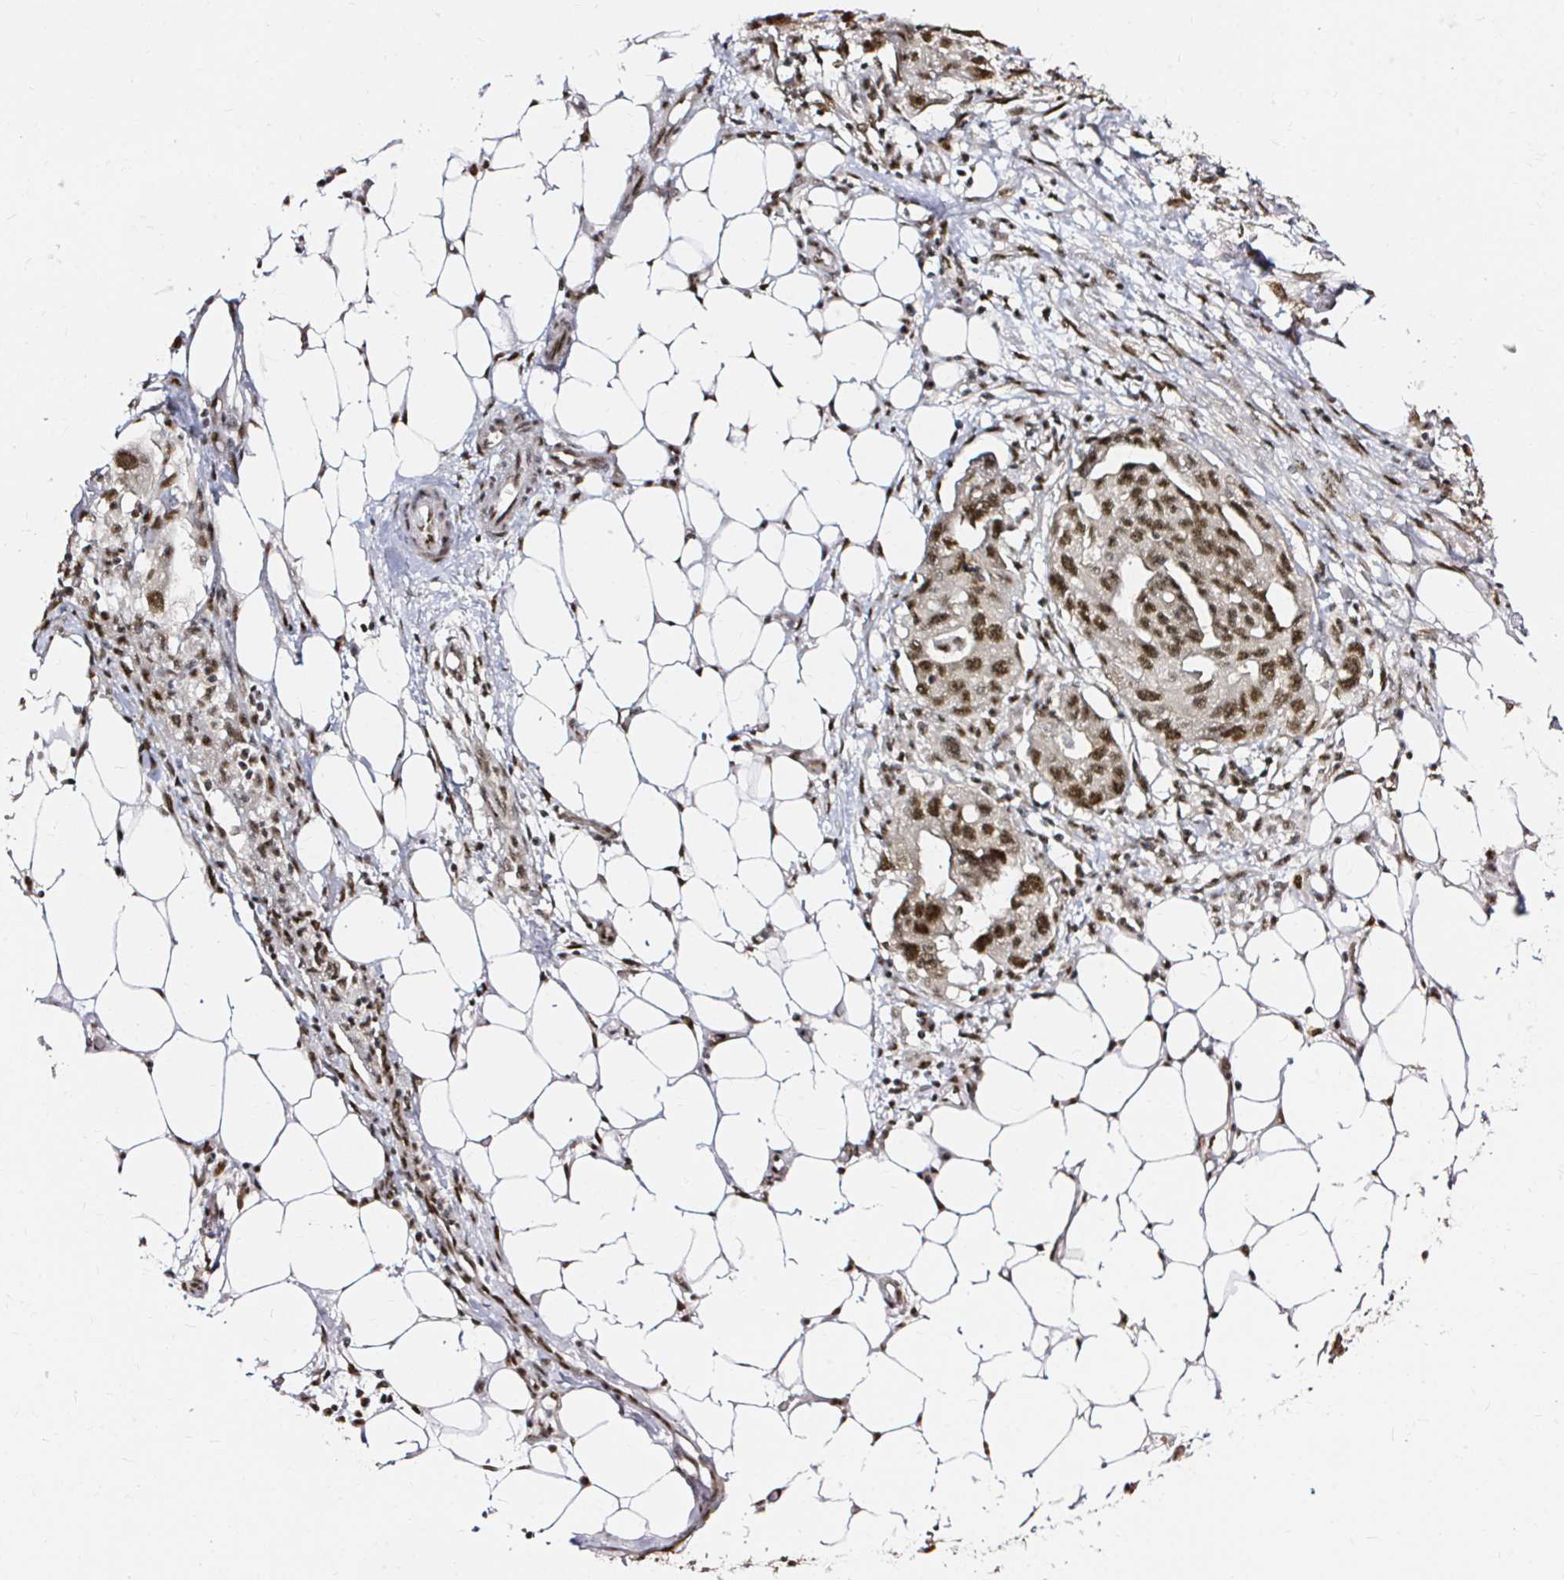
{"staining": {"intensity": "moderate", "quantity": ">75%", "location": "nuclear"}, "tissue": "ovarian cancer", "cell_type": "Tumor cells", "image_type": "cancer", "snomed": [{"axis": "morphology", "description": "Carcinoma, endometroid"}, {"axis": "morphology", "description": "Cystadenocarcinoma, serous, NOS"}, {"axis": "topography", "description": "Ovary"}], "caption": "Immunohistochemistry micrograph of ovarian serous cystadenocarcinoma stained for a protein (brown), which exhibits medium levels of moderate nuclear staining in about >75% of tumor cells.", "gene": "SNRPC", "patient": {"sex": "female", "age": 45}}